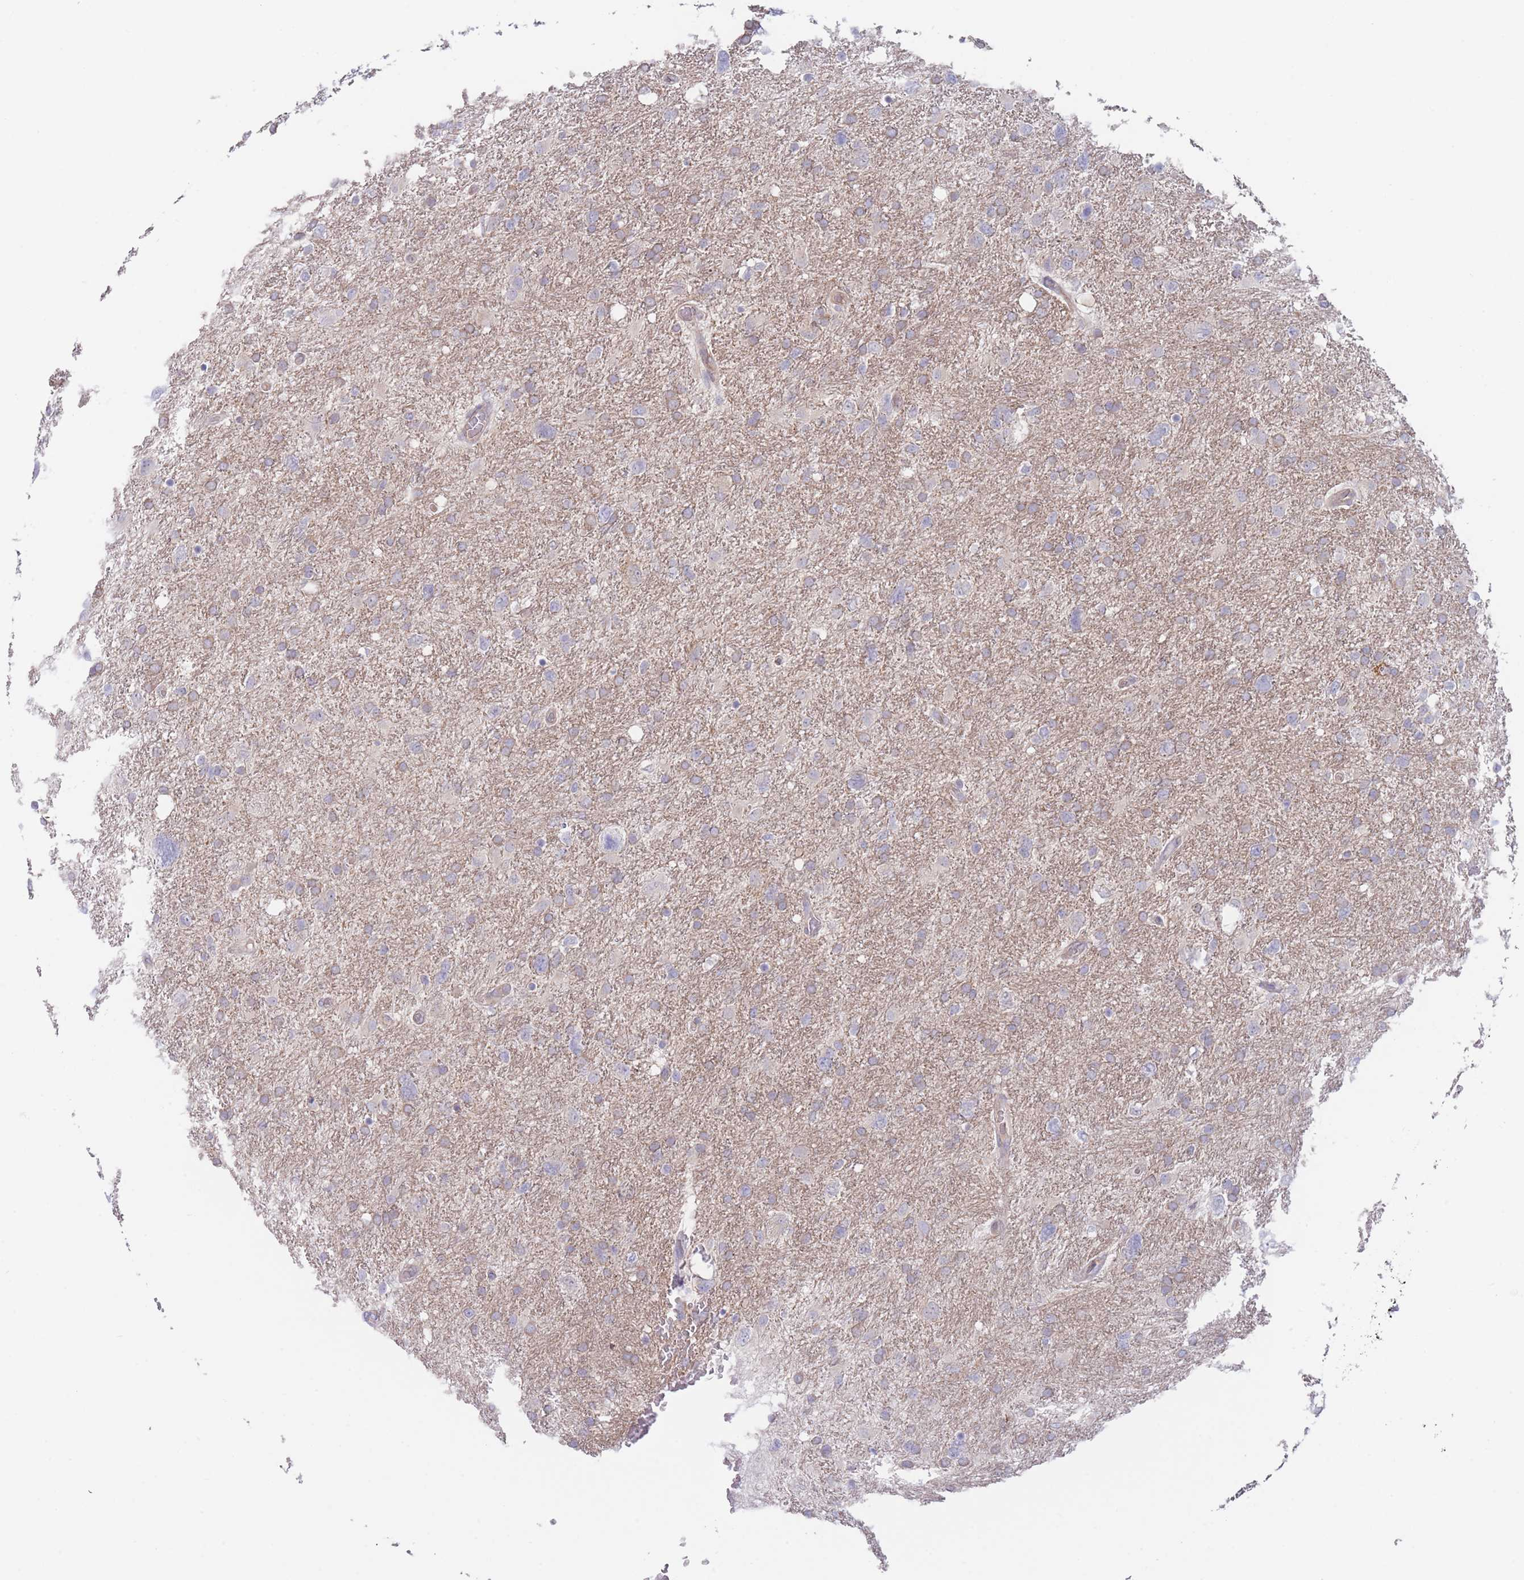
{"staining": {"intensity": "negative", "quantity": "none", "location": "none"}, "tissue": "glioma", "cell_type": "Tumor cells", "image_type": "cancer", "snomed": [{"axis": "morphology", "description": "Glioma, malignant, High grade"}, {"axis": "topography", "description": "Brain"}], "caption": "Immunohistochemistry (IHC) image of neoplastic tissue: high-grade glioma (malignant) stained with DAB (3,3'-diaminobenzidine) reveals no significant protein positivity in tumor cells.", "gene": "ZNF281", "patient": {"sex": "male", "age": 61}}